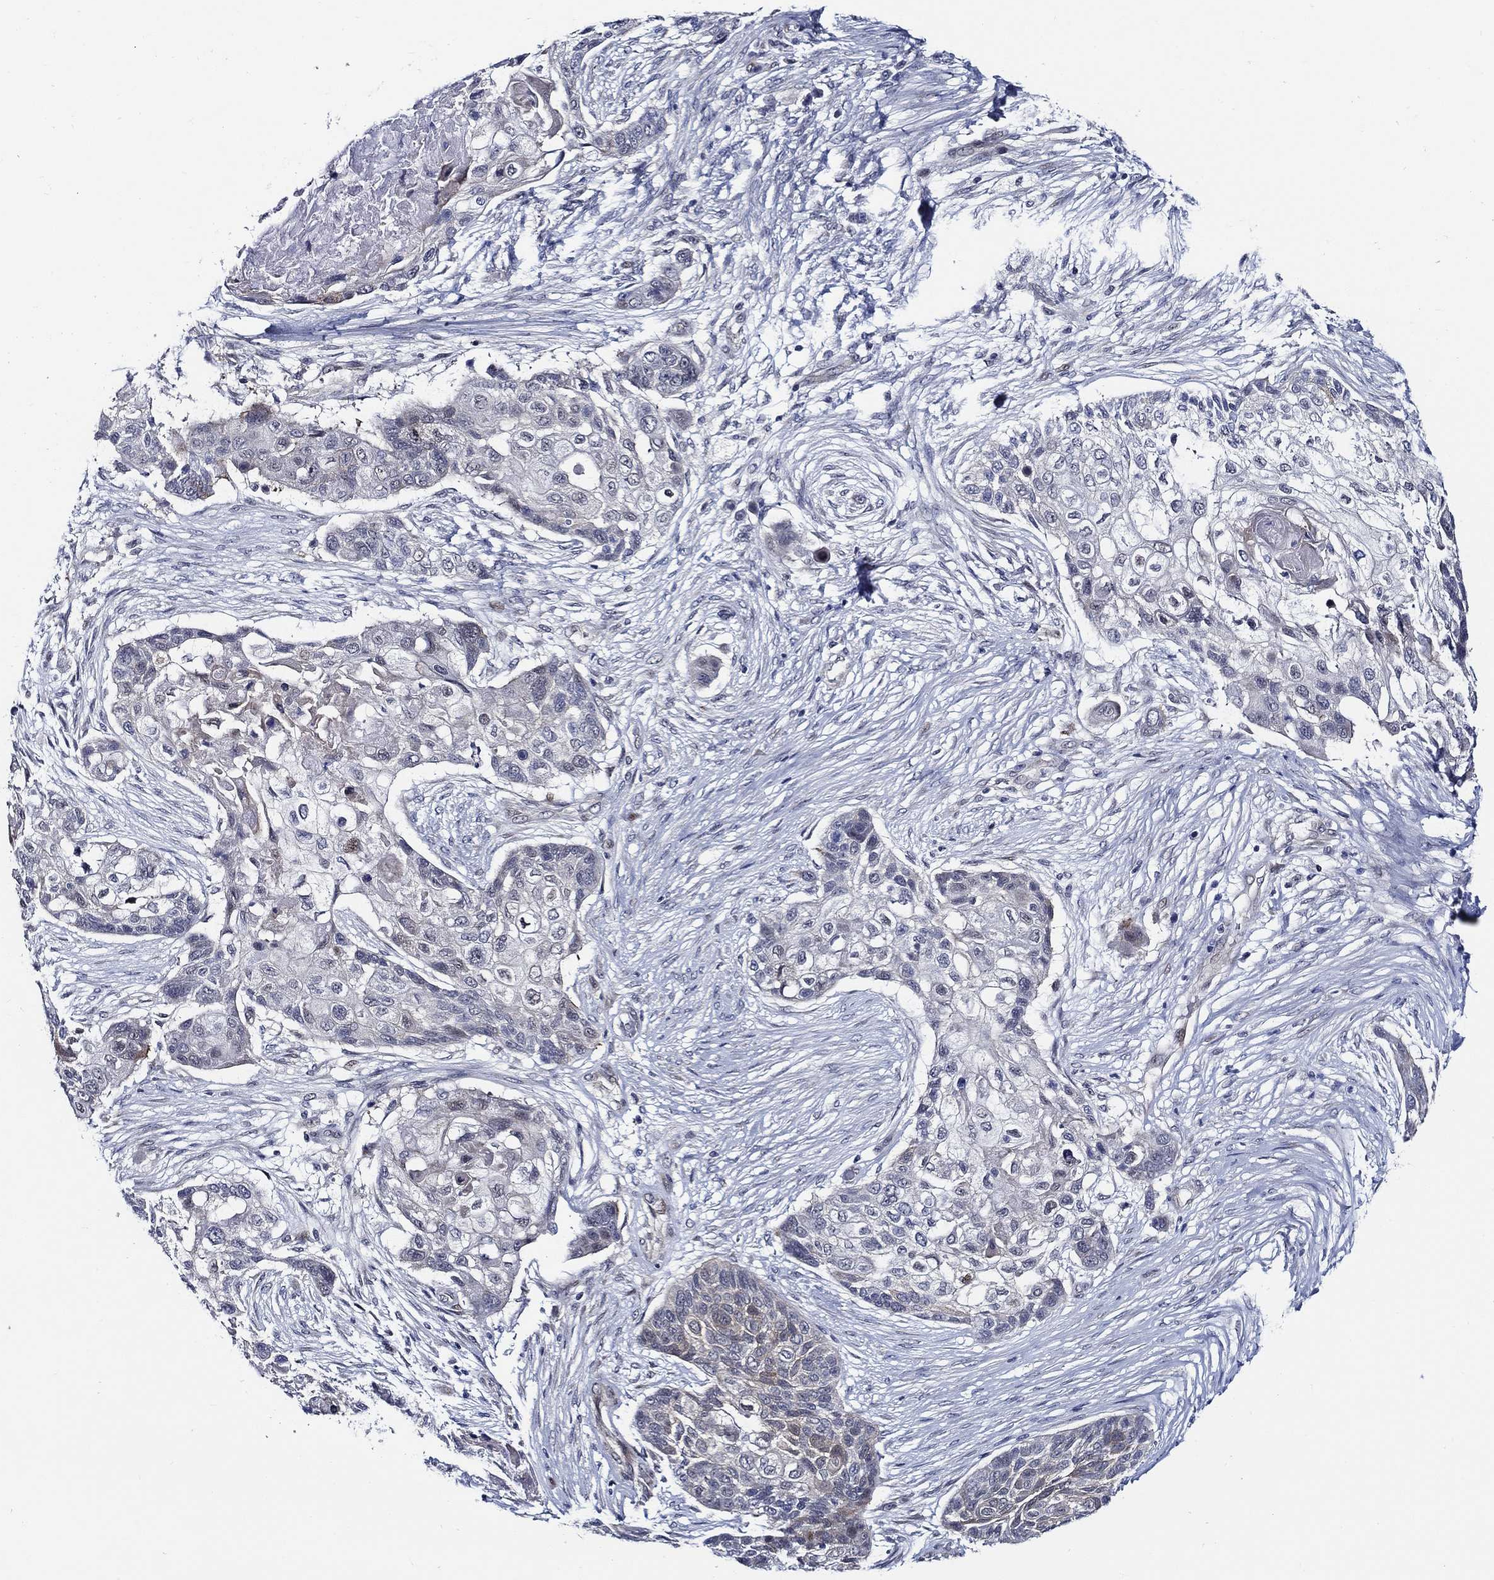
{"staining": {"intensity": "negative", "quantity": "none", "location": "none"}, "tissue": "lung cancer", "cell_type": "Tumor cells", "image_type": "cancer", "snomed": [{"axis": "morphology", "description": "Squamous cell carcinoma, NOS"}, {"axis": "topography", "description": "Lung"}], "caption": "This image is of lung cancer stained with IHC to label a protein in brown with the nuclei are counter-stained blue. There is no expression in tumor cells.", "gene": "C8orf48", "patient": {"sex": "male", "age": 69}}